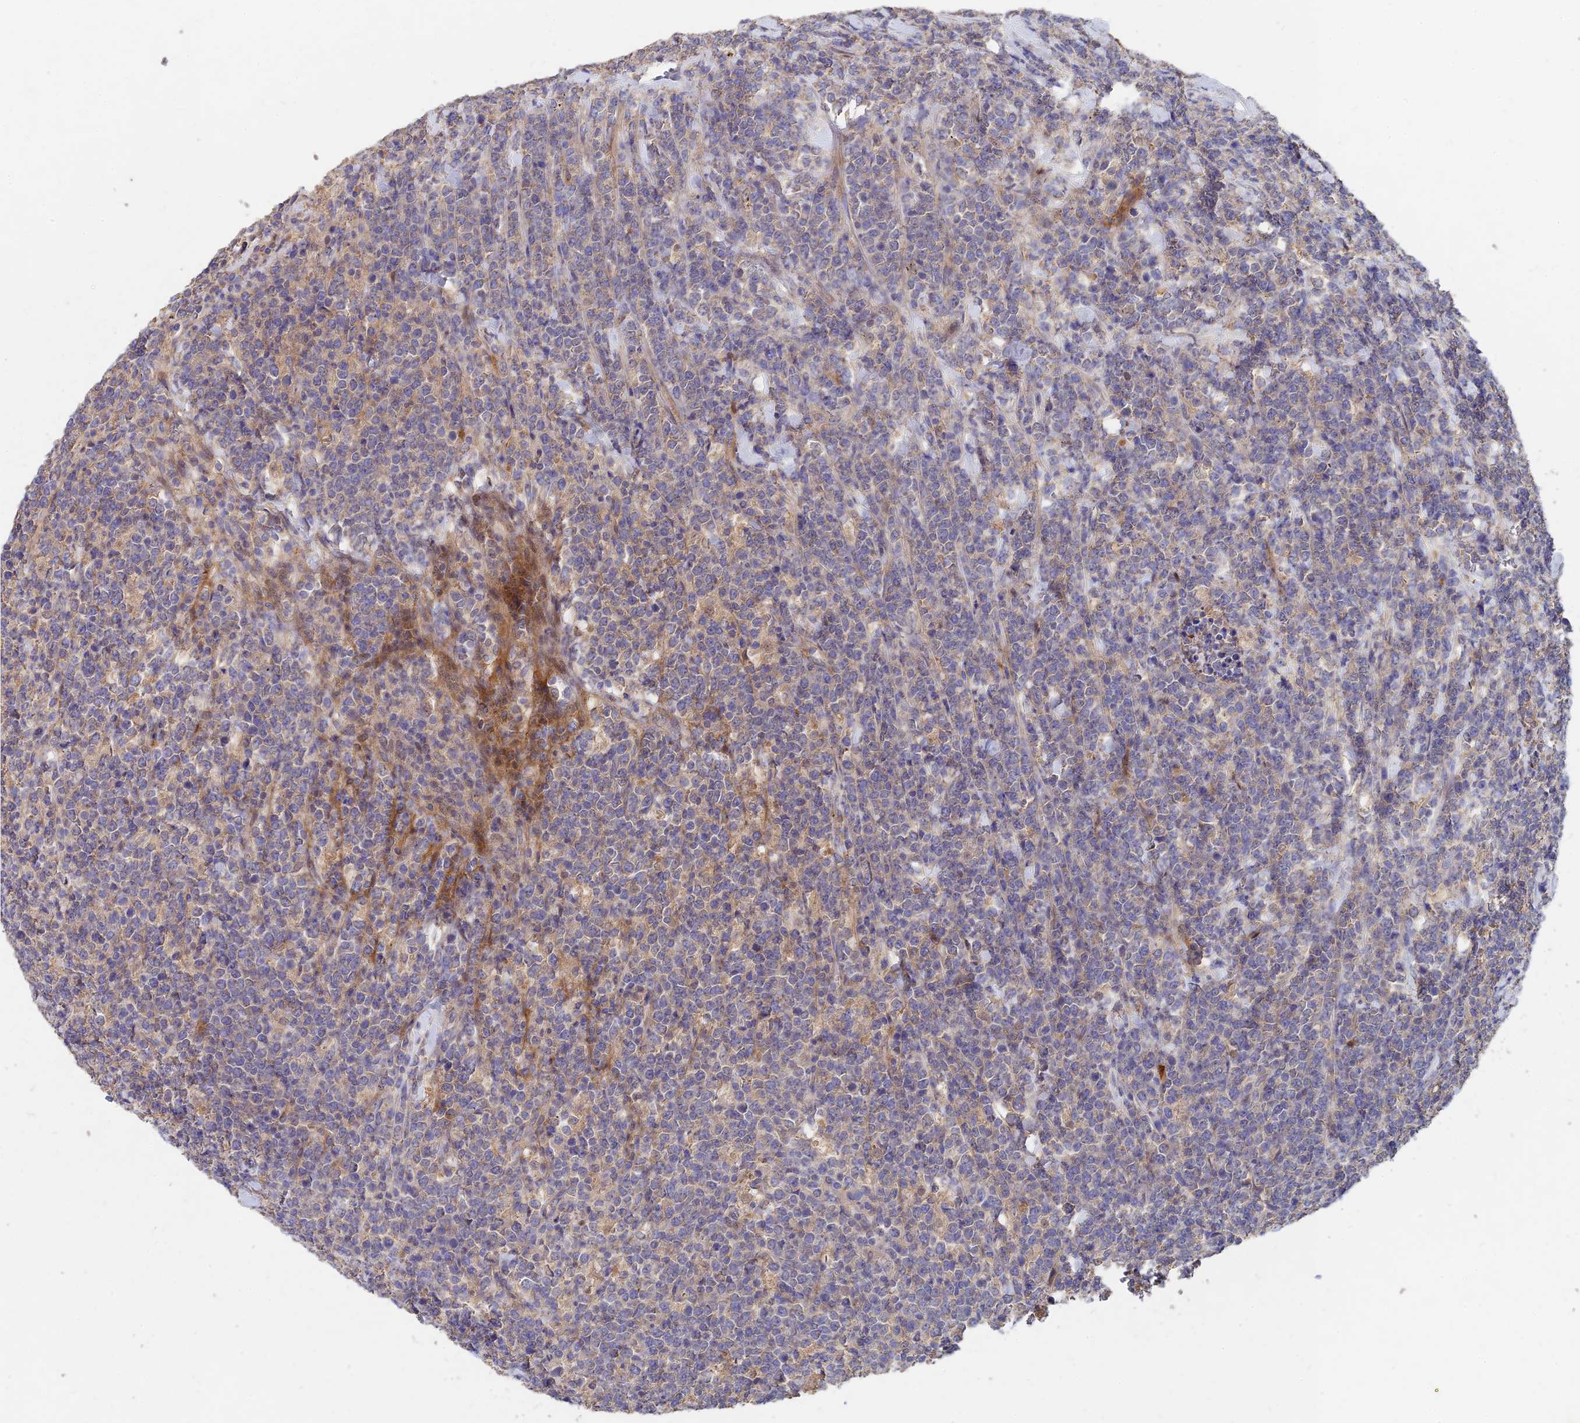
{"staining": {"intensity": "weak", "quantity": "<25%", "location": "cytoplasmic/membranous"}, "tissue": "lymphoma", "cell_type": "Tumor cells", "image_type": "cancer", "snomed": [{"axis": "morphology", "description": "Malignant lymphoma, non-Hodgkin's type, High grade"}, {"axis": "topography", "description": "Small intestine"}], "caption": "Immunohistochemistry micrograph of human lymphoma stained for a protein (brown), which demonstrates no expression in tumor cells. The staining was performed using DAB to visualize the protein expression in brown, while the nuclei were stained in blue with hematoxylin (Magnification: 20x).", "gene": "SLC38A11", "patient": {"sex": "male", "age": 8}}